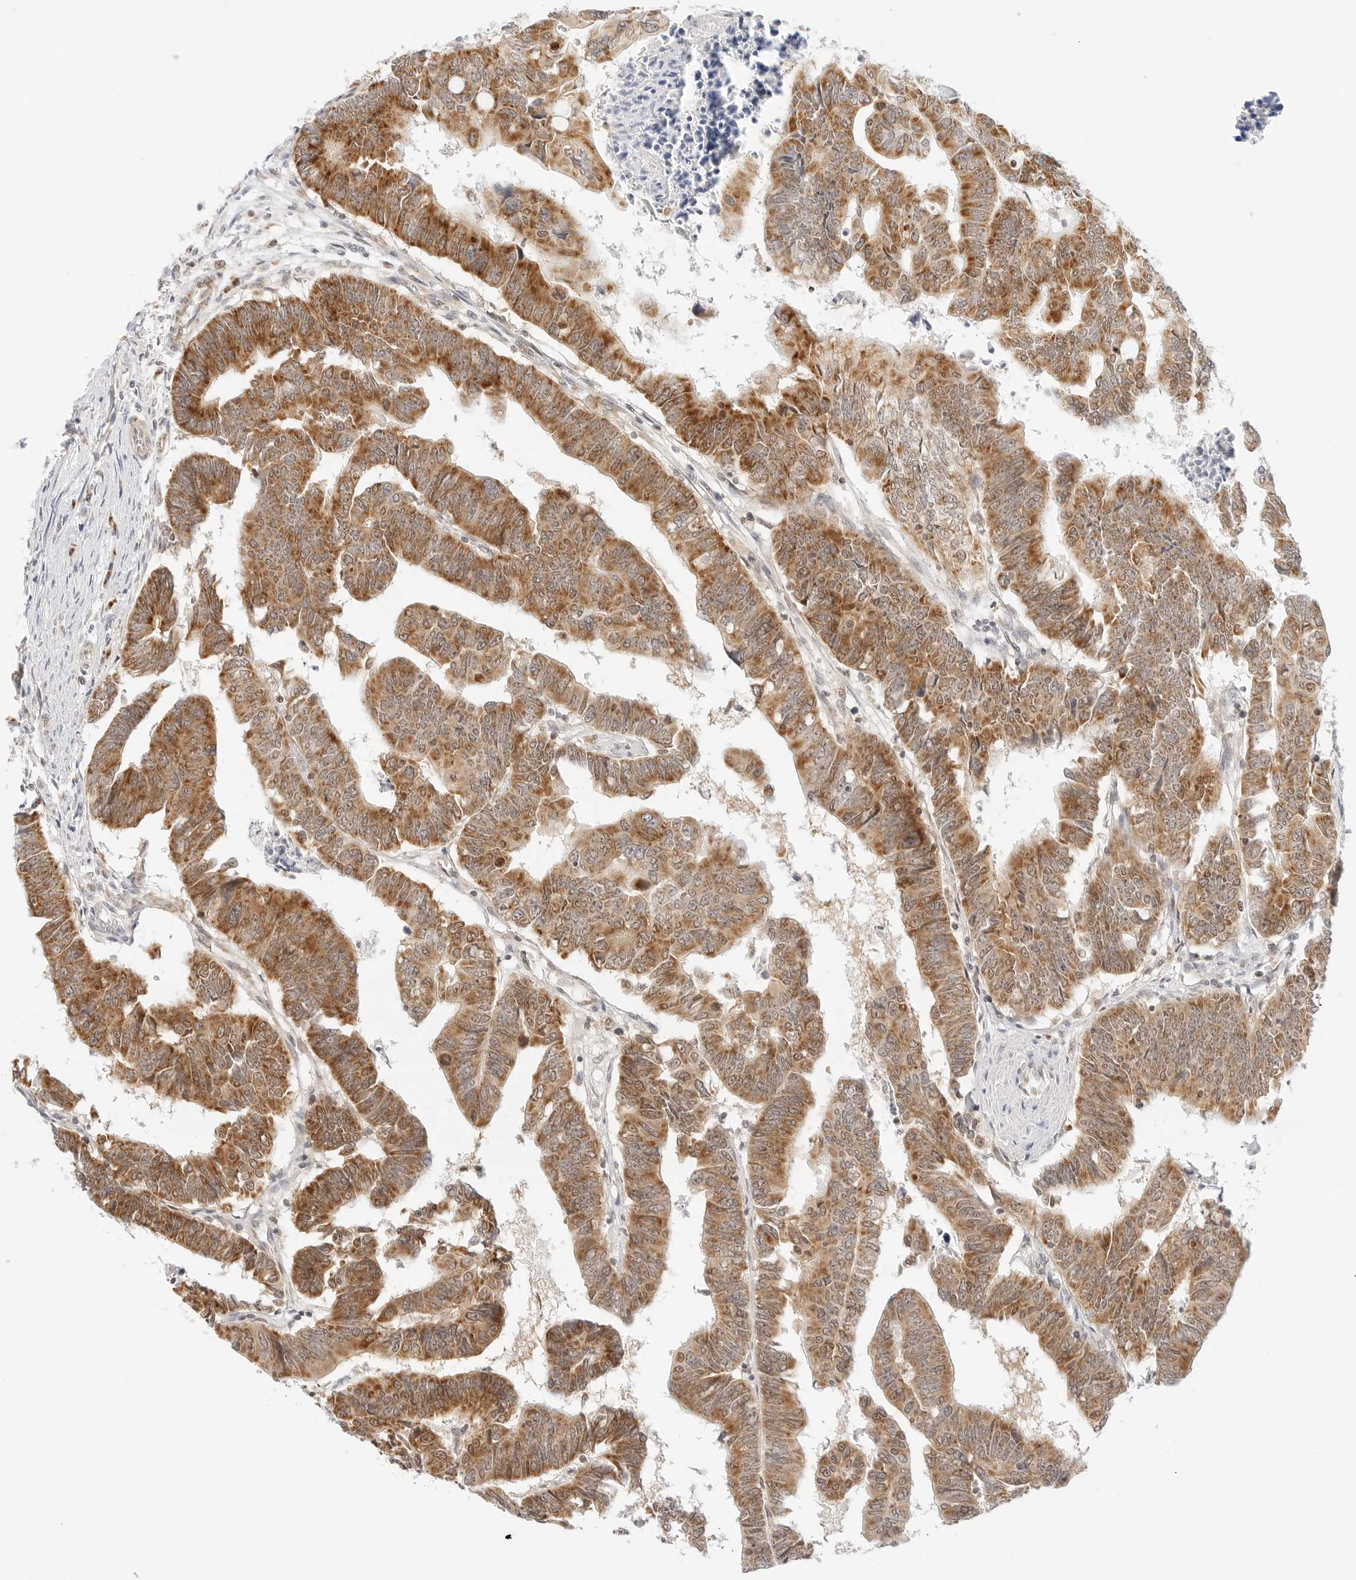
{"staining": {"intensity": "moderate", "quantity": ">75%", "location": "cytoplasmic/membranous"}, "tissue": "colorectal cancer", "cell_type": "Tumor cells", "image_type": "cancer", "snomed": [{"axis": "morphology", "description": "Adenocarcinoma, NOS"}, {"axis": "topography", "description": "Rectum"}], "caption": "Colorectal cancer tissue displays moderate cytoplasmic/membranous staining in approximately >75% of tumor cells", "gene": "FH", "patient": {"sex": "female", "age": 65}}